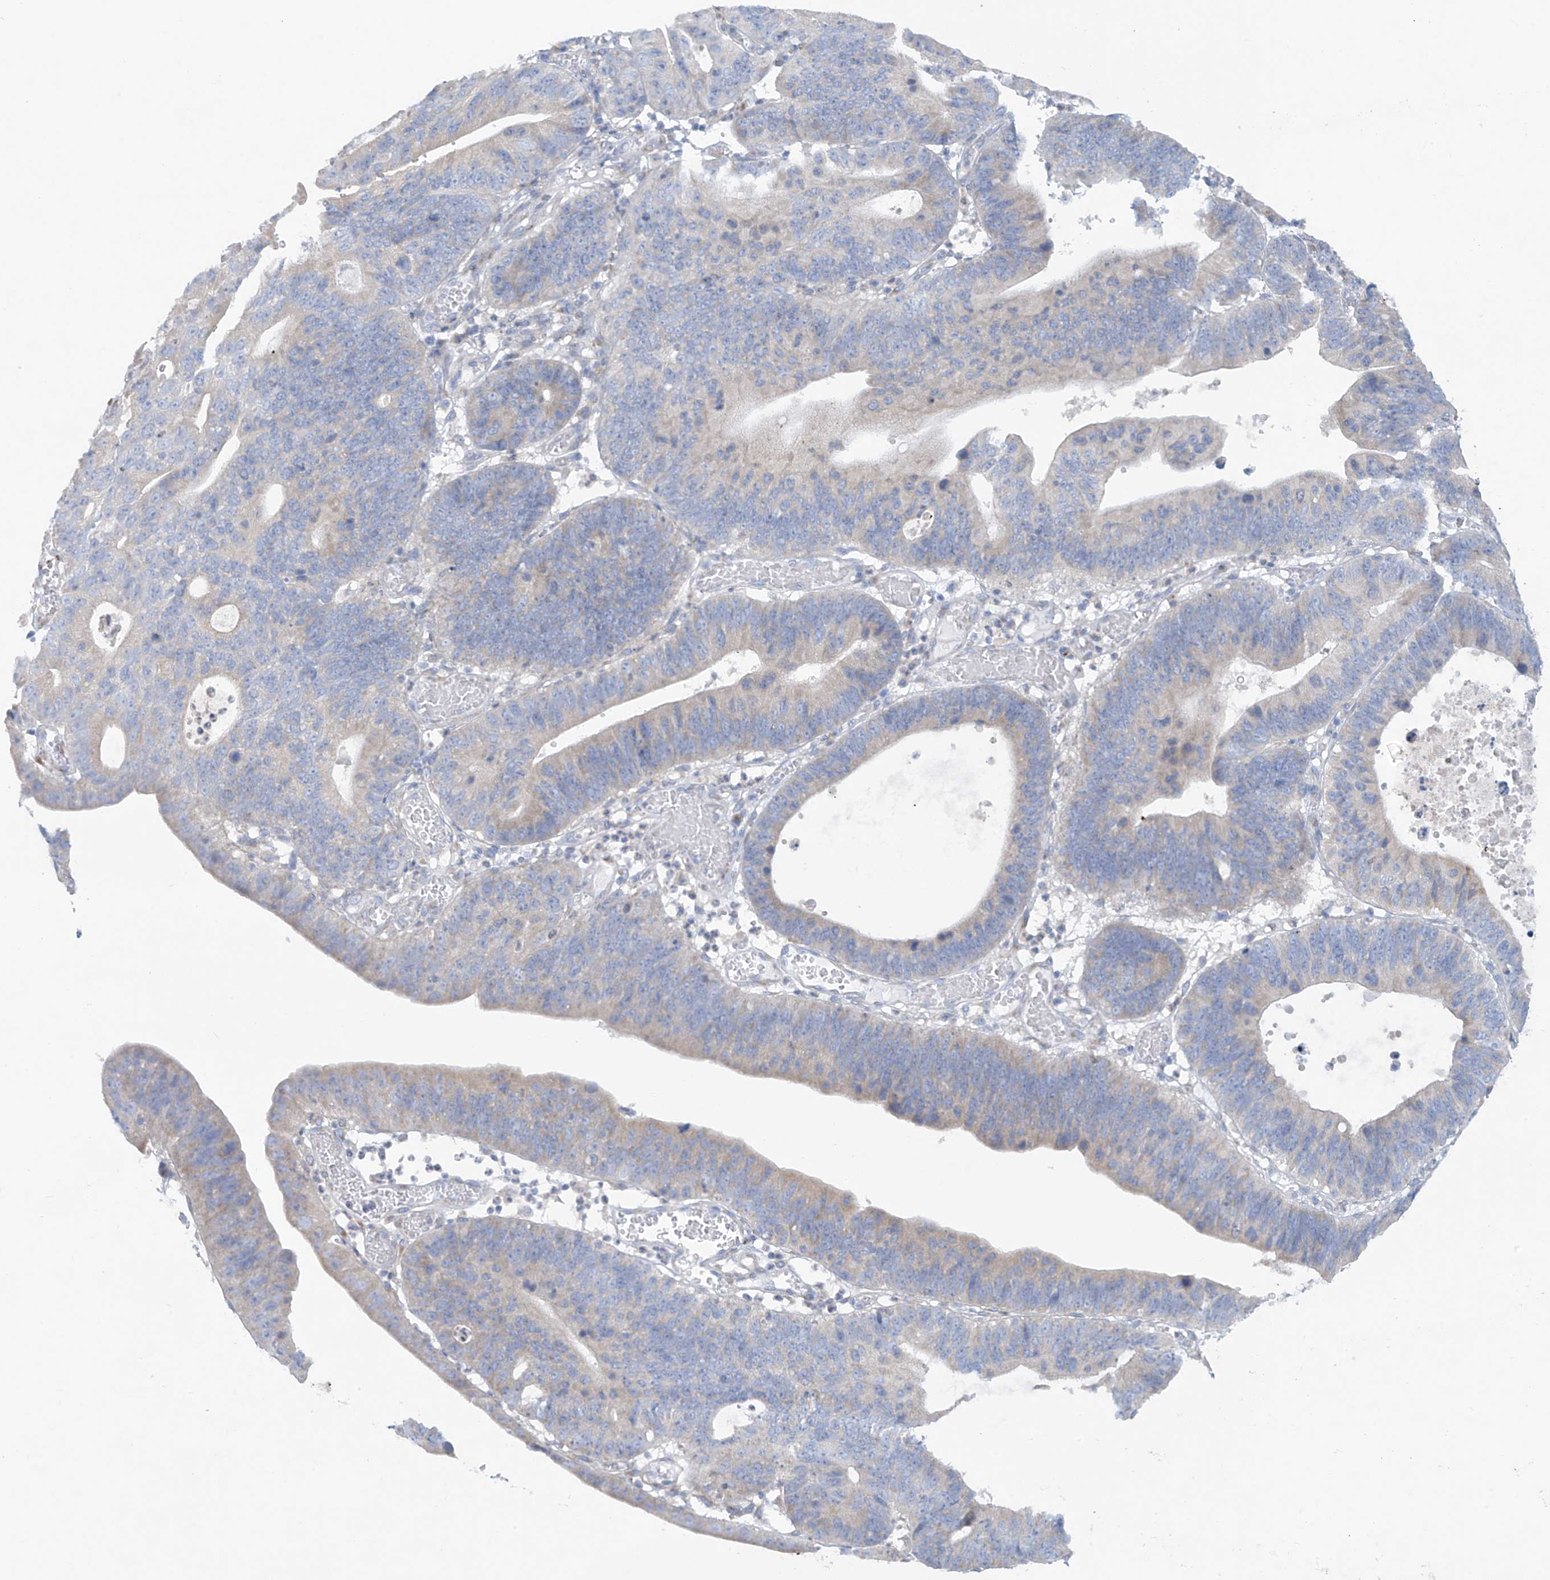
{"staining": {"intensity": "negative", "quantity": "none", "location": "none"}, "tissue": "stomach cancer", "cell_type": "Tumor cells", "image_type": "cancer", "snomed": [{"axis": "morphology", "description": "Adenocarcinoma, NOS"}, {"axis": "topography", "description": "Stomach"}], "caption": "This is a photomicrograph of IHC staining of stomach cancer (adenocarcinoma), which shows no staining in tumor cells. (DAB (3,3'-diaminobenzidine) immunohistochemistry visualized using brightfield microscopy, high magnification).", "gene": "TRMT2B", "patient": {"sex": "male", "age": 59}}